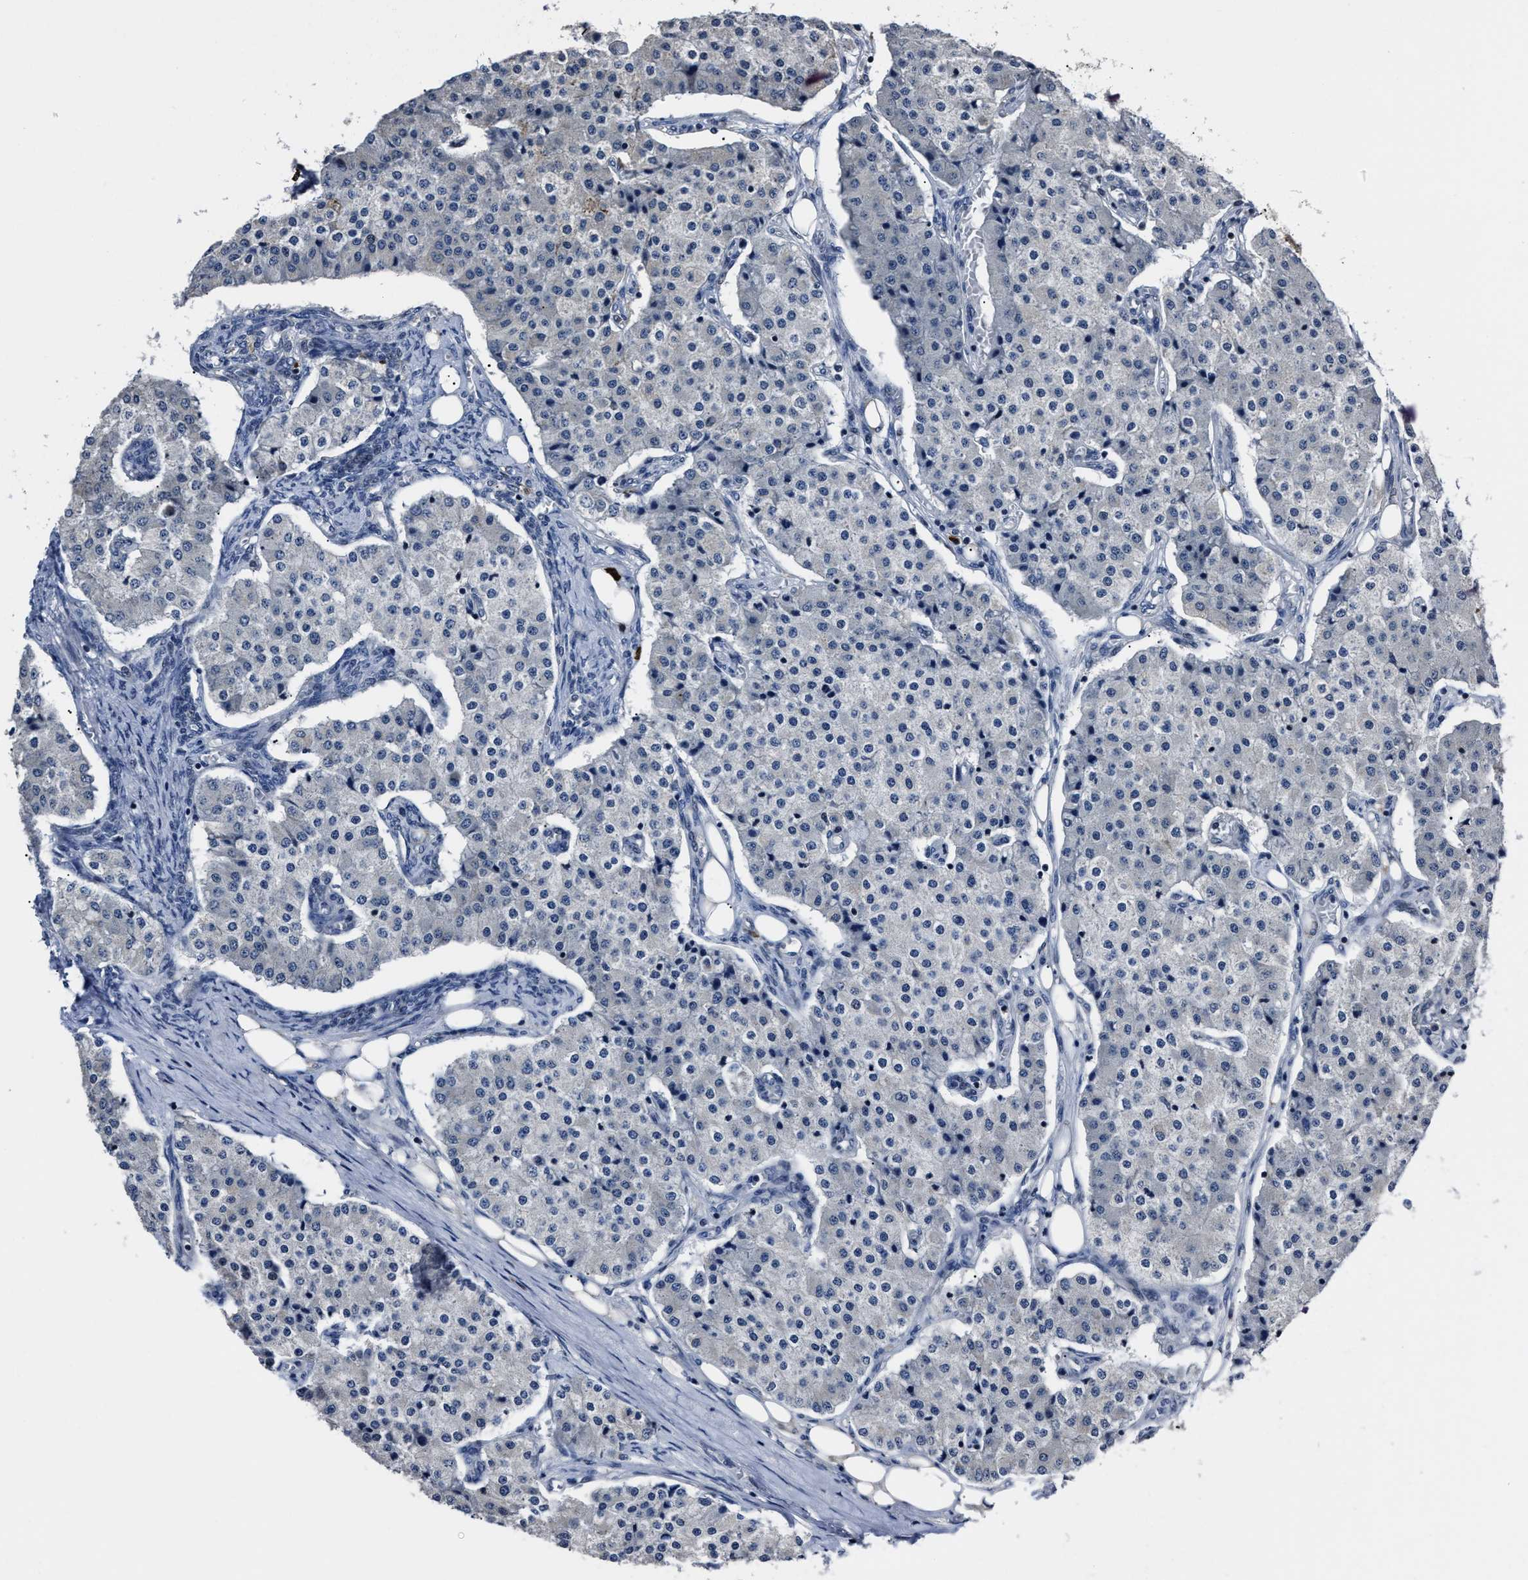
{"staining": {"intensity": "negative", "quantity": "none", "location": "none"}, "tissue": "carcinoid", "cell_type": "Tumor cells", "image_type": "cancer", "snomed": [{"axis": "morphology", "description": "Carcinoid, malignant, NOS"}, {"axis": "topography", "description": "Colon"}], "caption": "Immunohistochemical staining of human malignant carcinoid demonstrates no significant staining in tumor cells. (Brightfield microscopy of DAB IHC at high magnification).", "gene": "RSBN1L", "patient": {"sex": "female", "age": 52}}